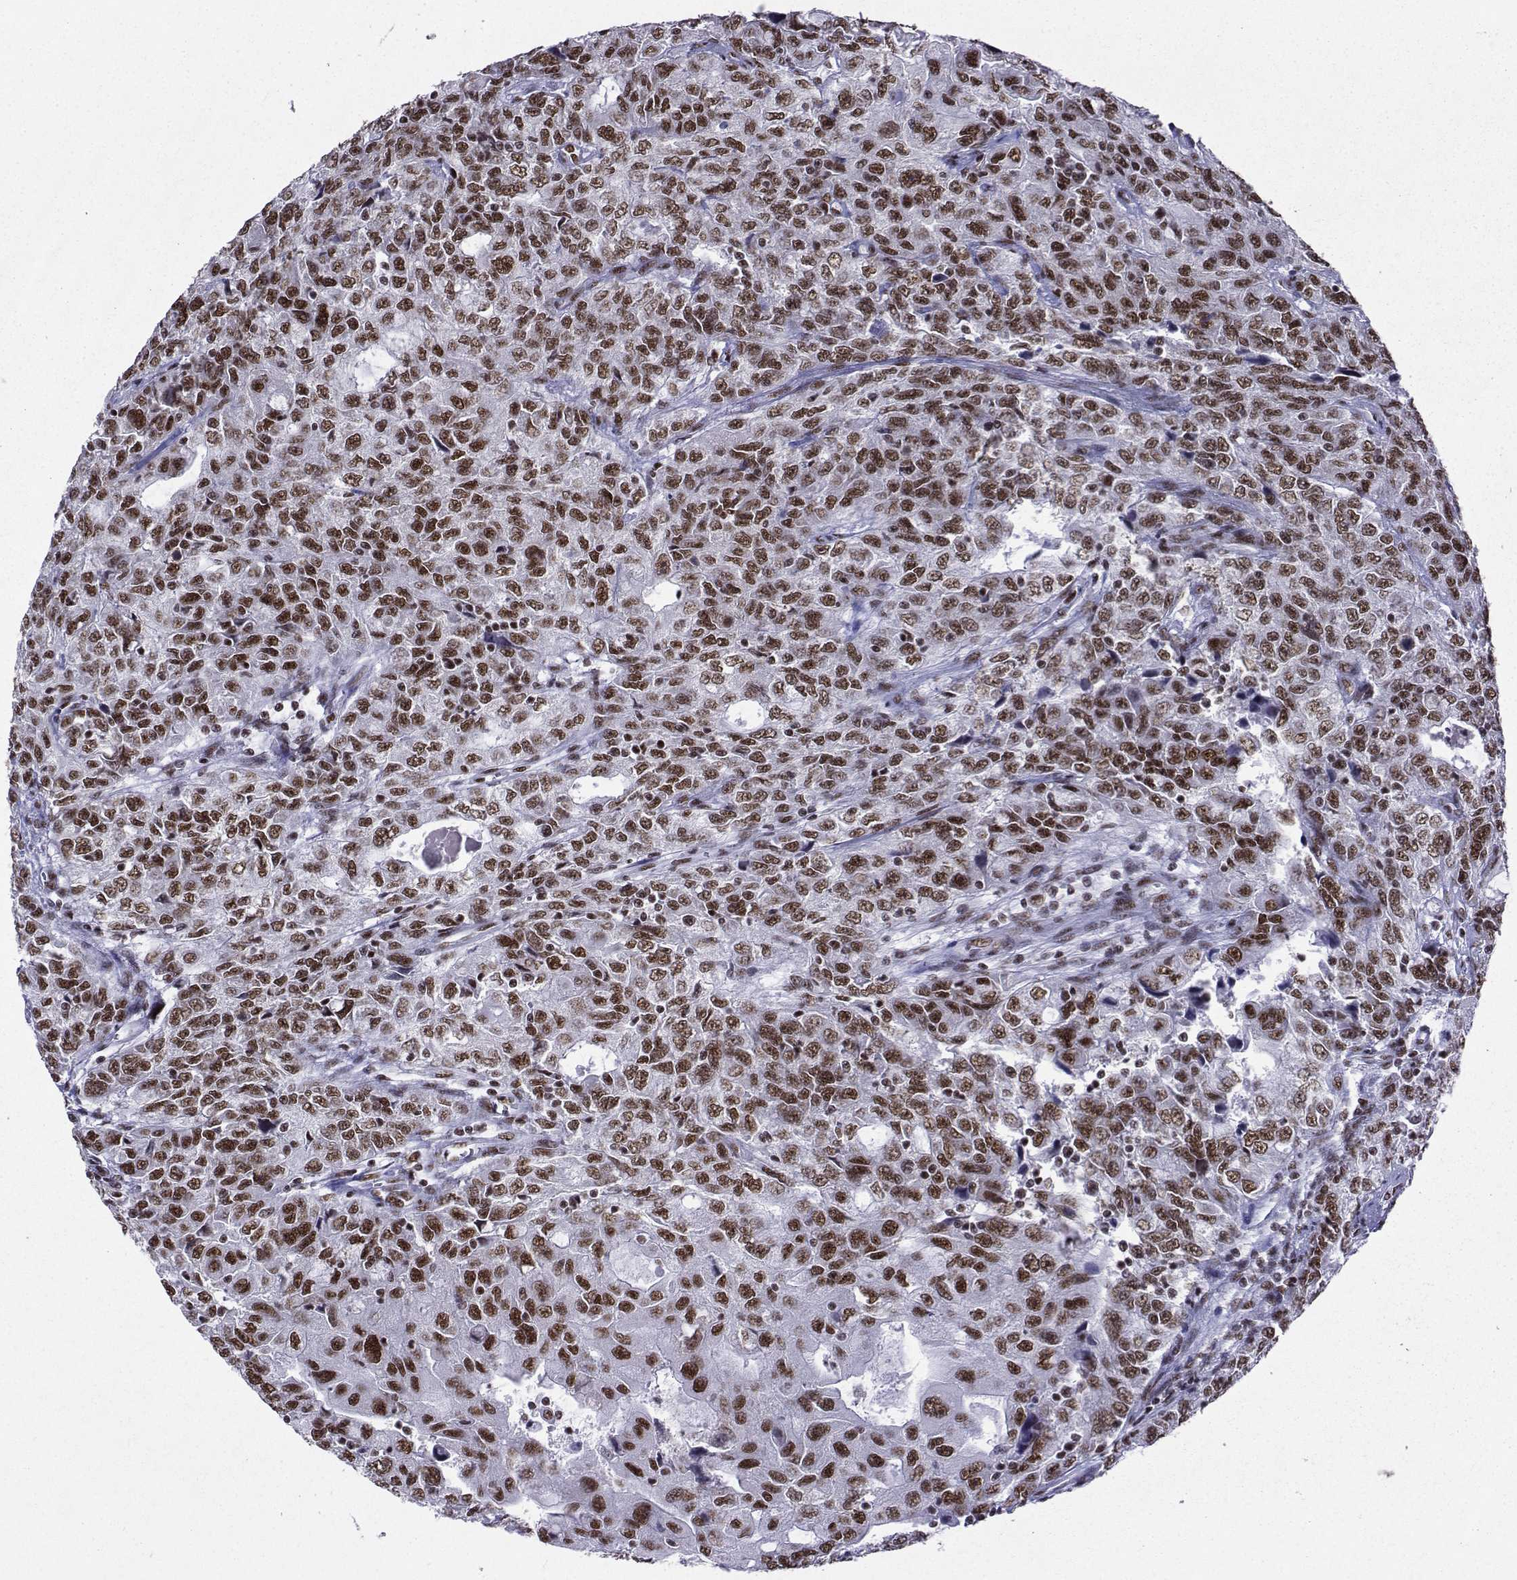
{"staining": {"intensity": "strong", "quantity": "25%-75%", "location": "nuclear"}, "tissue": "urothelial cancer", "cell_type": "Tumor cells", "image_type": "cancer", "snomed": [{"axis": "morphology", "description": "Urothelial carcinoma, NOS"}, {"axis": "morphology", "description": "Urothelial carcinoma, High grade"}, {"axis": "topography", "description": "Urinary bladder"}], "caption": "Tumor cells demonstrate high levels of strong nuclear staining in approximately 25%-75% of cells in human urothelial cancer. The staining is performed using DAB (3,3'-diaminobenzidine) brown chromogen to label protein expression. The nuclei are counter-stained blue using hematoxylin.", "gene": "SNRPB2", "patient": {"sex": "female", "age": 73}}